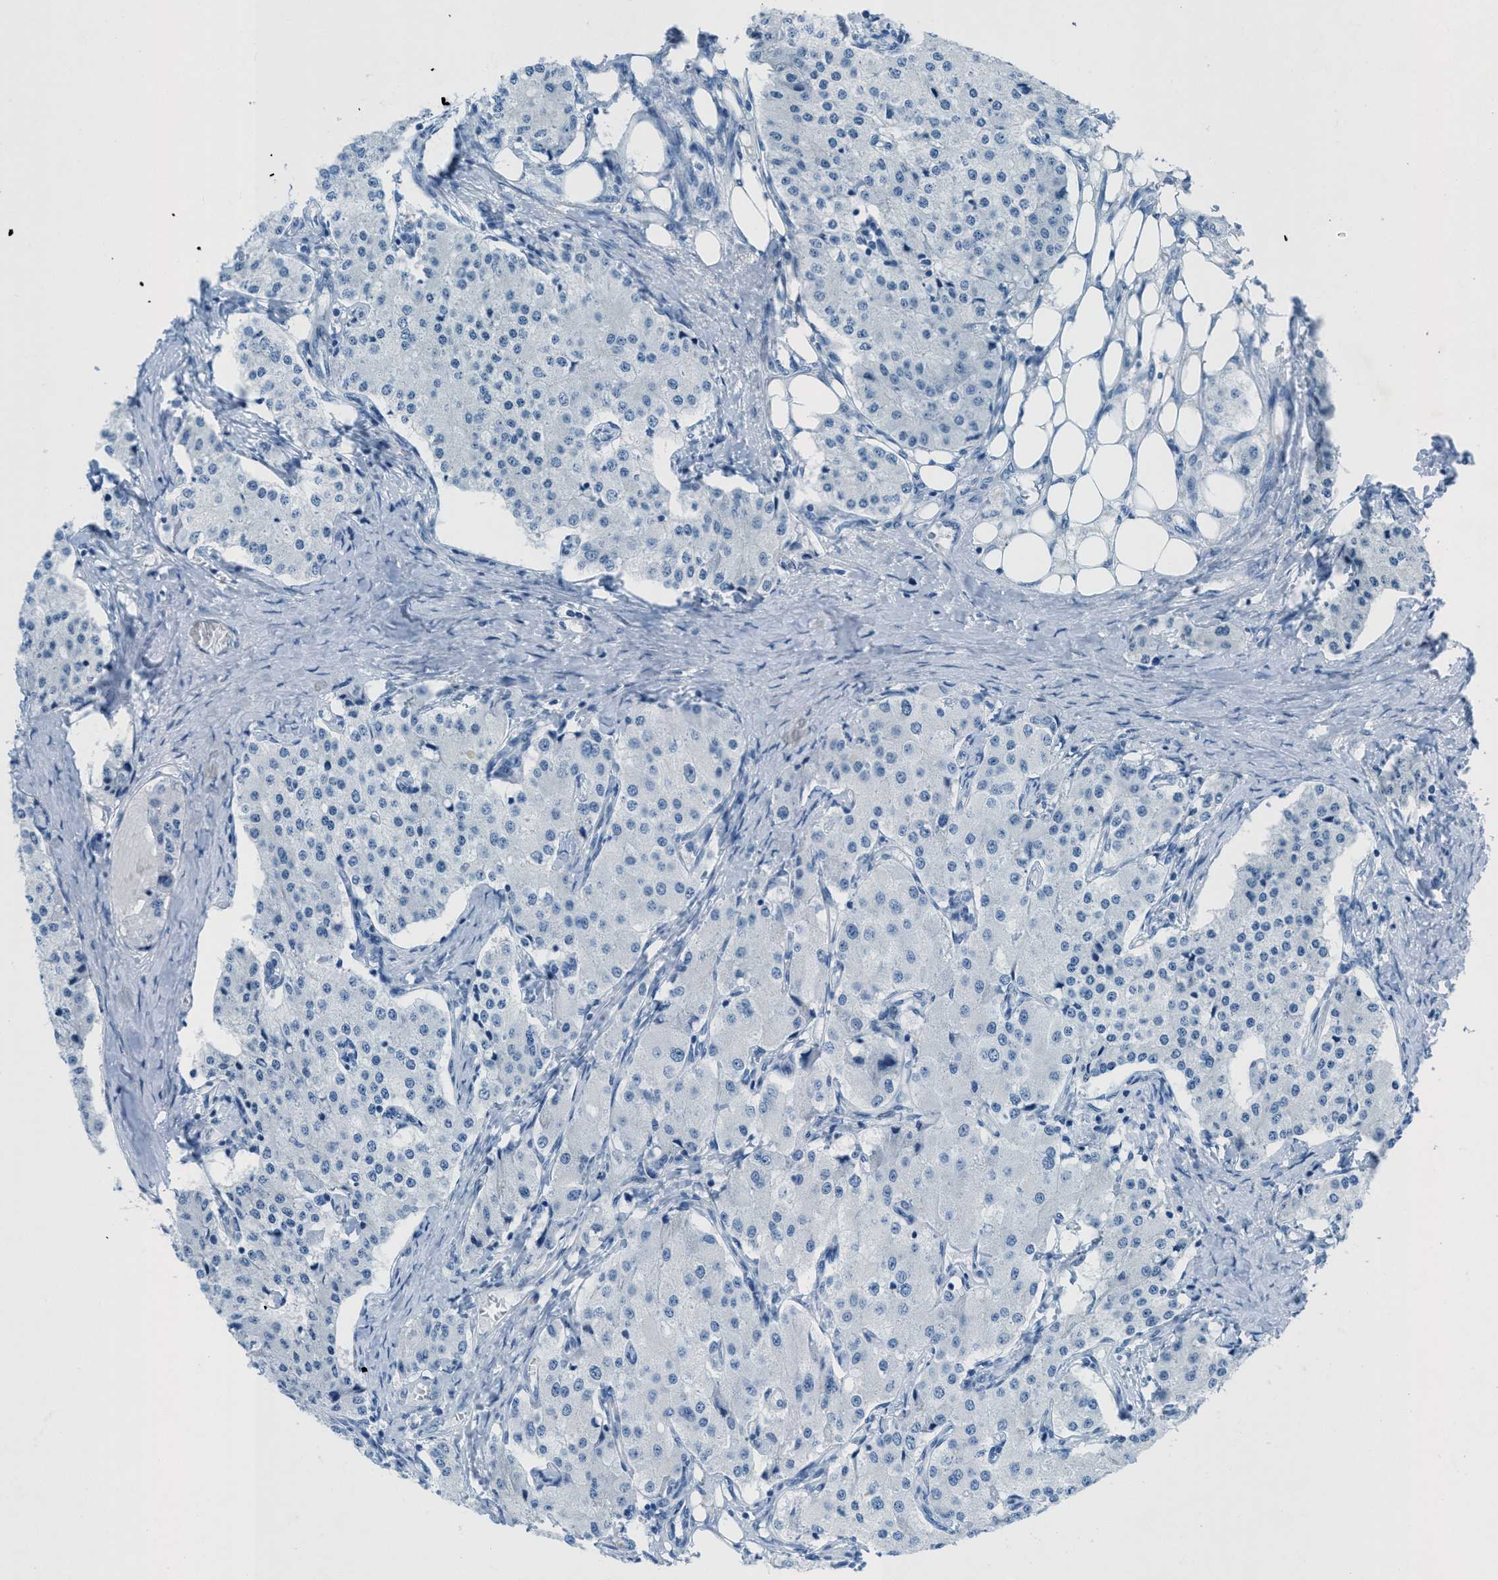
{"staining": {"intensity": "negative", "quantity": "none", "location": "none"}, "tissue": "carcinoid", "cell_type": "Tumor cells", "image_type": "cancer", "snomed": [{"axis": "morphology", "description": "Carcinoid, malignant, NOS"}, {"axis": "topography", "description": "Colon"}], "caption": "Histopathology image shows no protein expression in tumor cells of carcinoid tissue.", "gene": "GALNT17", "patient": {"sex": "female", "age": 52}}